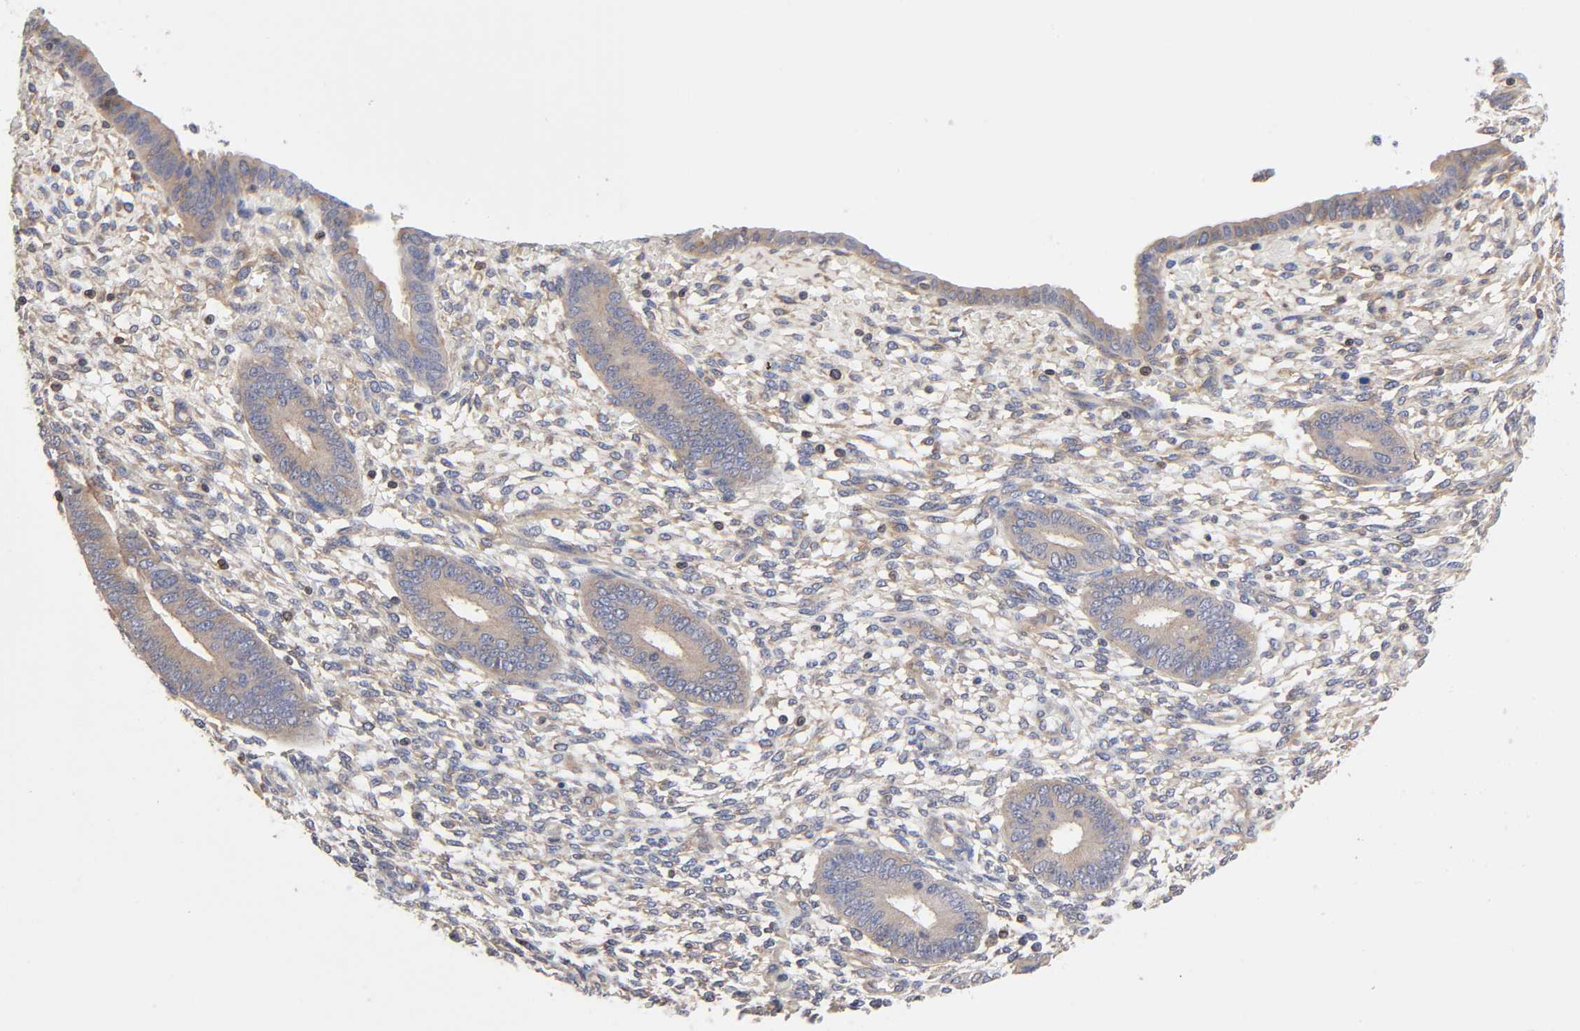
{"staining": {"intensity": "weak", "quantity": "25%-75%", "location": "cytoplasmic/membranous"}, "tissue": "endometrium", "cell_type": "Cells in endometrial stroma", "image_type": "normal", "snomed": [{"axis": "morphology", "description": "Normal tissue, NOS"}, {"axis": "topography", "description": "Endometrium"}], "caption": "There is low levels of weak cytoplasmic/membranous expression in cells in endometrial stroma of normal endometrium, as demonstrated by immunohistochemical staining (brown color).", "gene": "STRN3", "patient": {"sex": "female", "age": 42}}